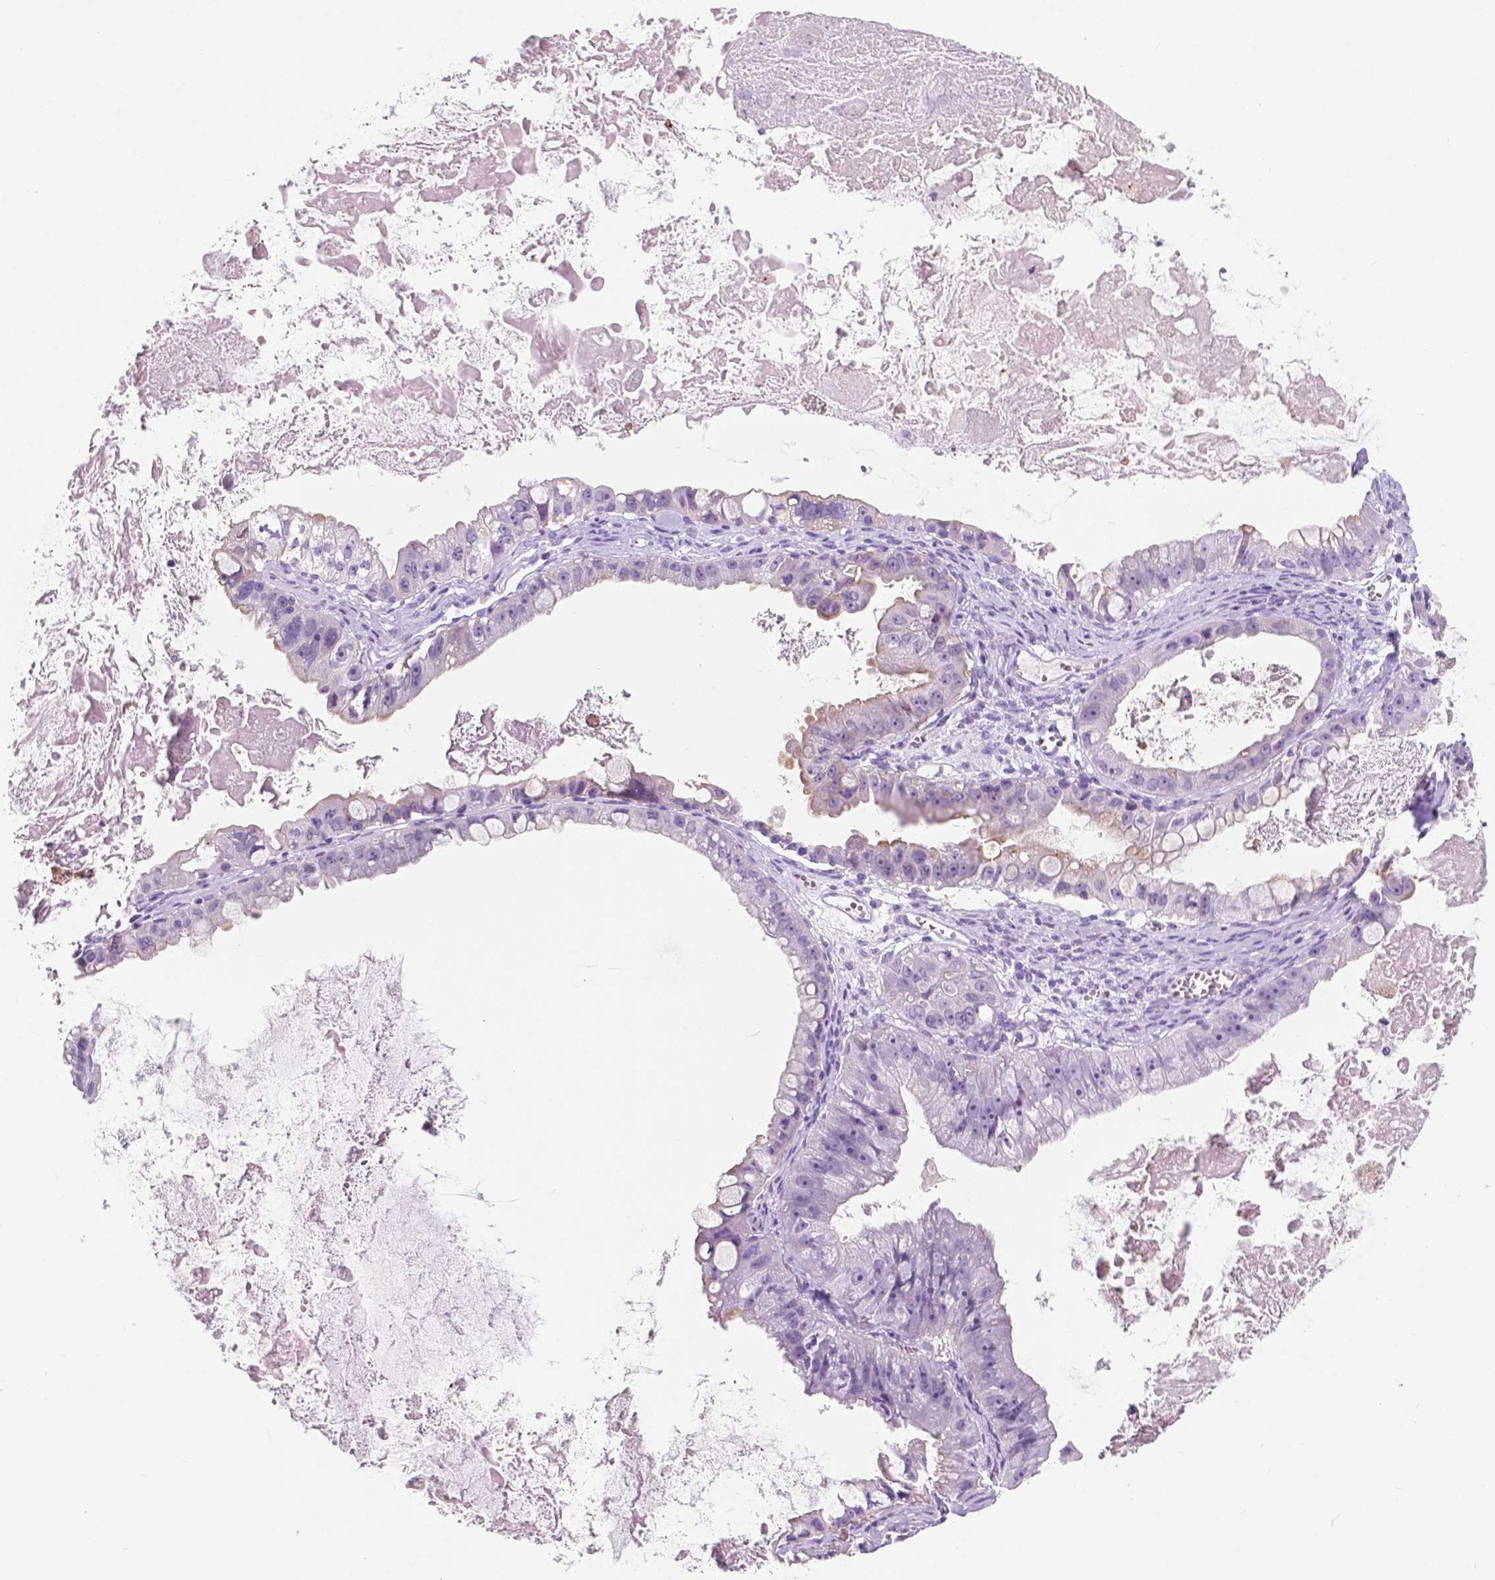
{"staining": {"intensity": "negative", "quantity": "none", "location": "none"}, "tissue": "ovarian cancer", "cell_type": "Tumor cells", "image_type": "cancer", "snomed": [{"axis": "morphology", "description": "Cystadenocarcinoma, mucinous, NOS"}, {"axis": "topography", "description": "Ovary"}], "caption": "Histopathology image shows no protein staining in tumor cells of ovarian mucinous cystadenocarcinoma tissue. (DAB immunohistochemistry visualized using brightfield microscopy, high magnification).", "gene": "CUZD1", "patient": {"sex": "female", "age": 61}}